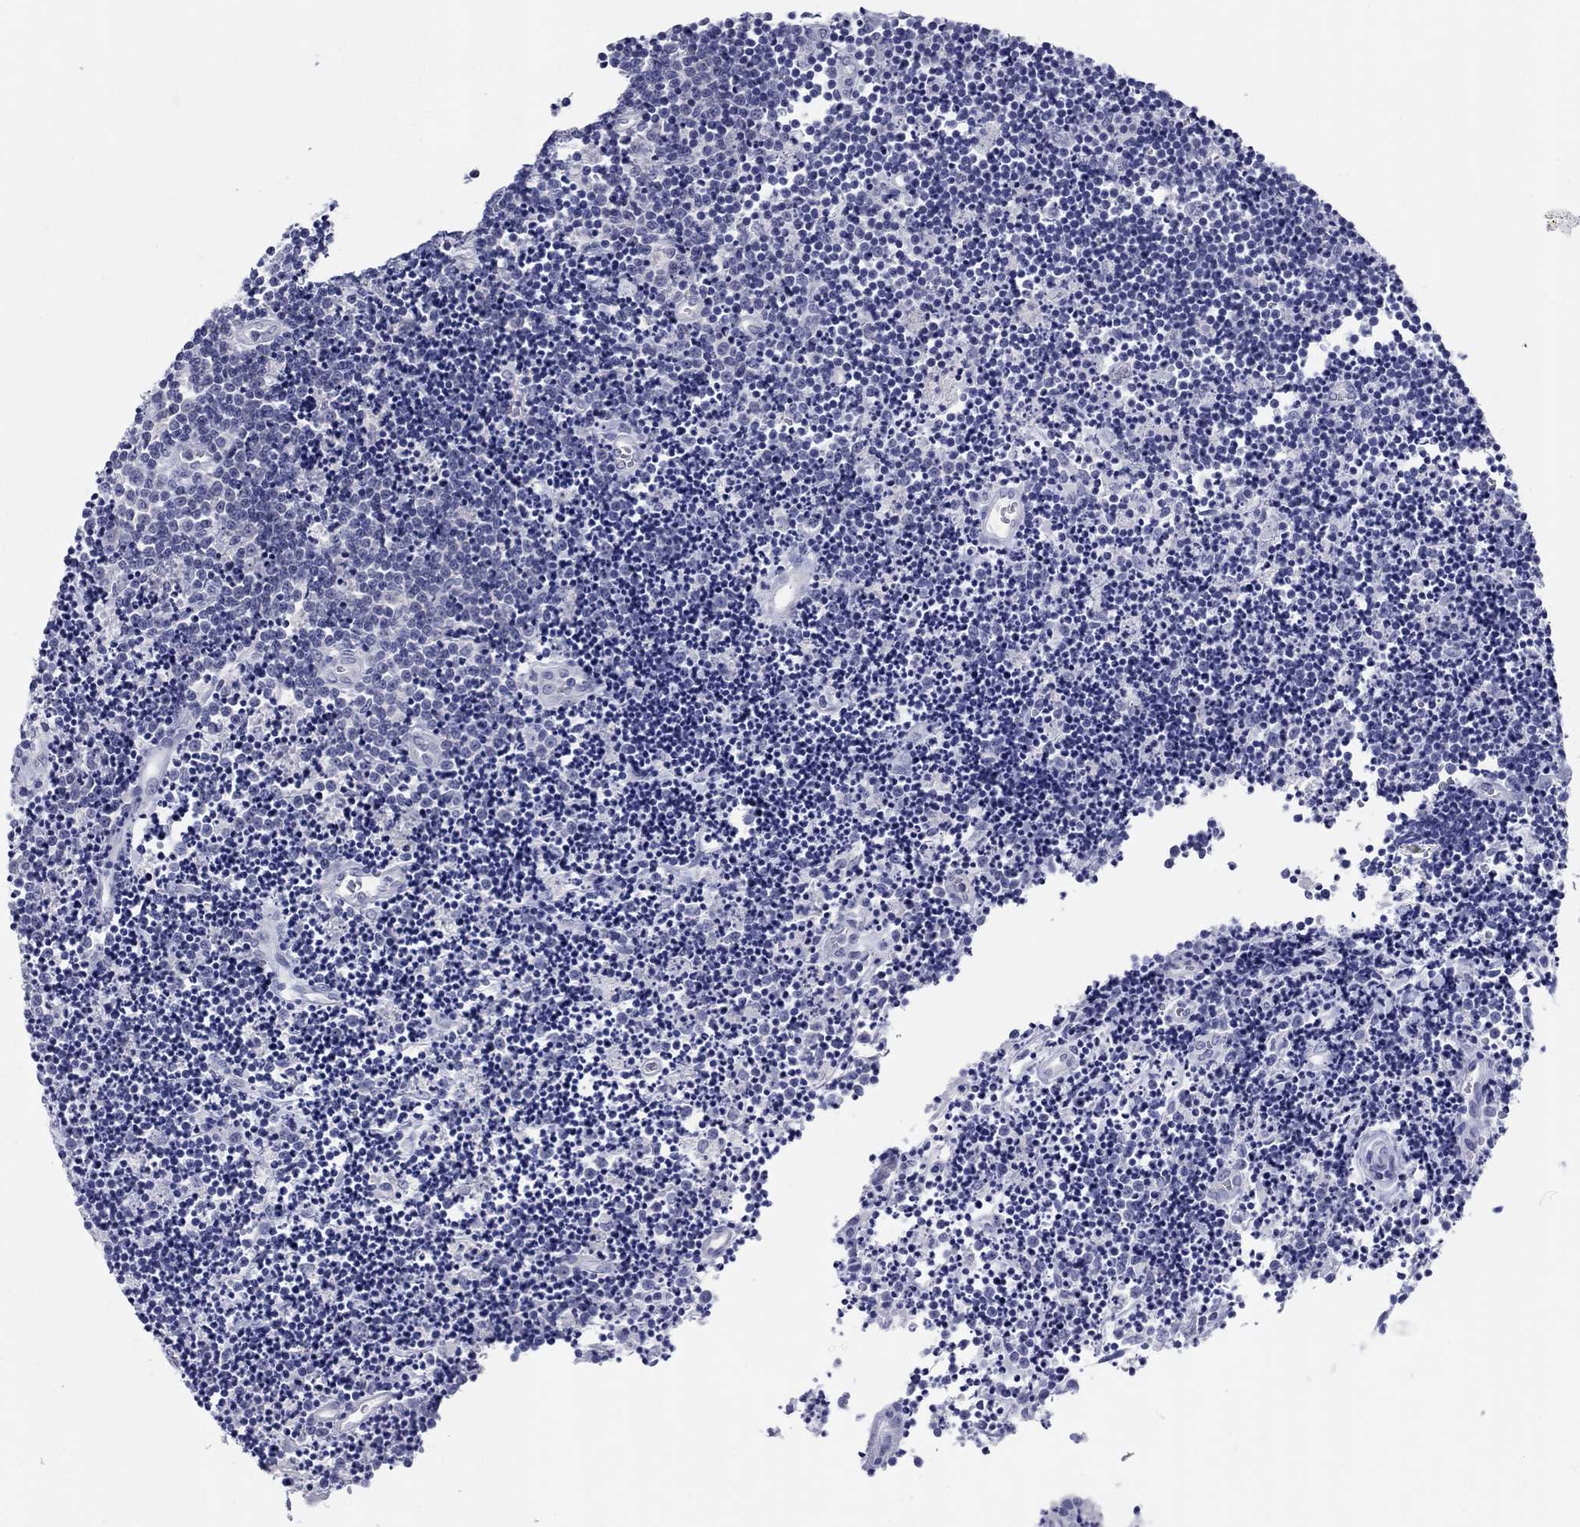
{"staining": {"intensity": "negative", "quantity": "none", "location": "none"}, "tissue": "lymphoma", "cell_type": "Tumor cells", "image_type": "cancer", "snomed": [{"axis": "morphology", "description": "Malignant lymphoma, non-Hodgkin's type, Low grade"}, {"axis": "topography", "description": "Brain"}], "caption": "There is no significant staining in tumor cells of low-grade malignant lymphoma, non-Hodgkin's type.", "gene": "ITGAE", "patient": {"sex": "female", "age": 66}}